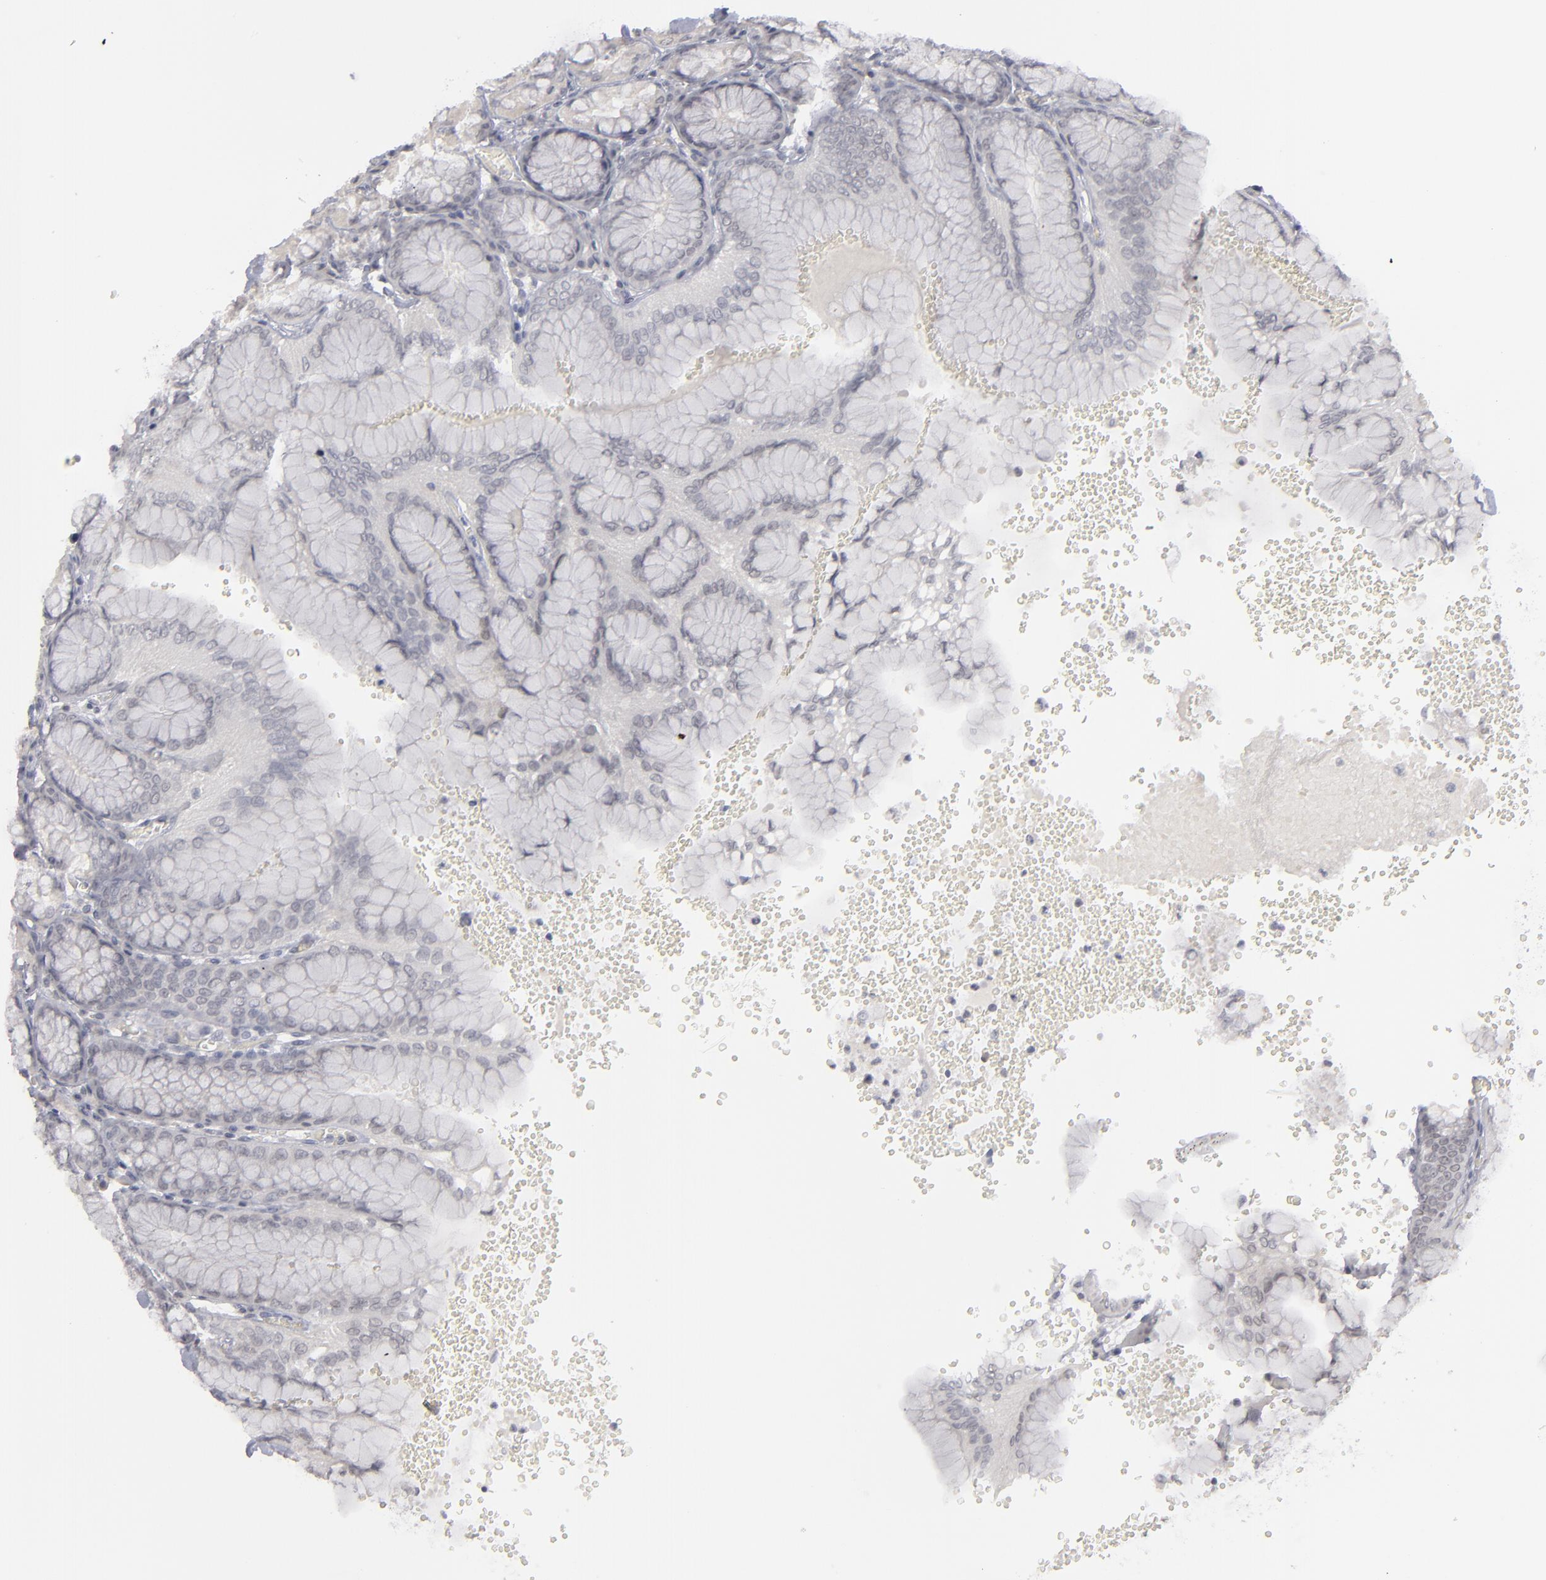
{"staining": {"intensity": "negative", "quantity": "none", "location": "none"}, "tissue": "stomach", "cell_type": "Glandular cells", "image_type": "normal", "snomed": [{"axis": "morphology", "description": "Normal tissue, NOS"}, {"axis": "topography", "description": "Stomach, upper"}, {"axis": "topography", "description": "Stomach"}], "caption": "A high-resolution micrograph shows IHC staining of benign stomach, which reveals no significant expression in glandular cells.", "gene": "KIAA1210", "patient": {"sex": "male", "age": 76}}